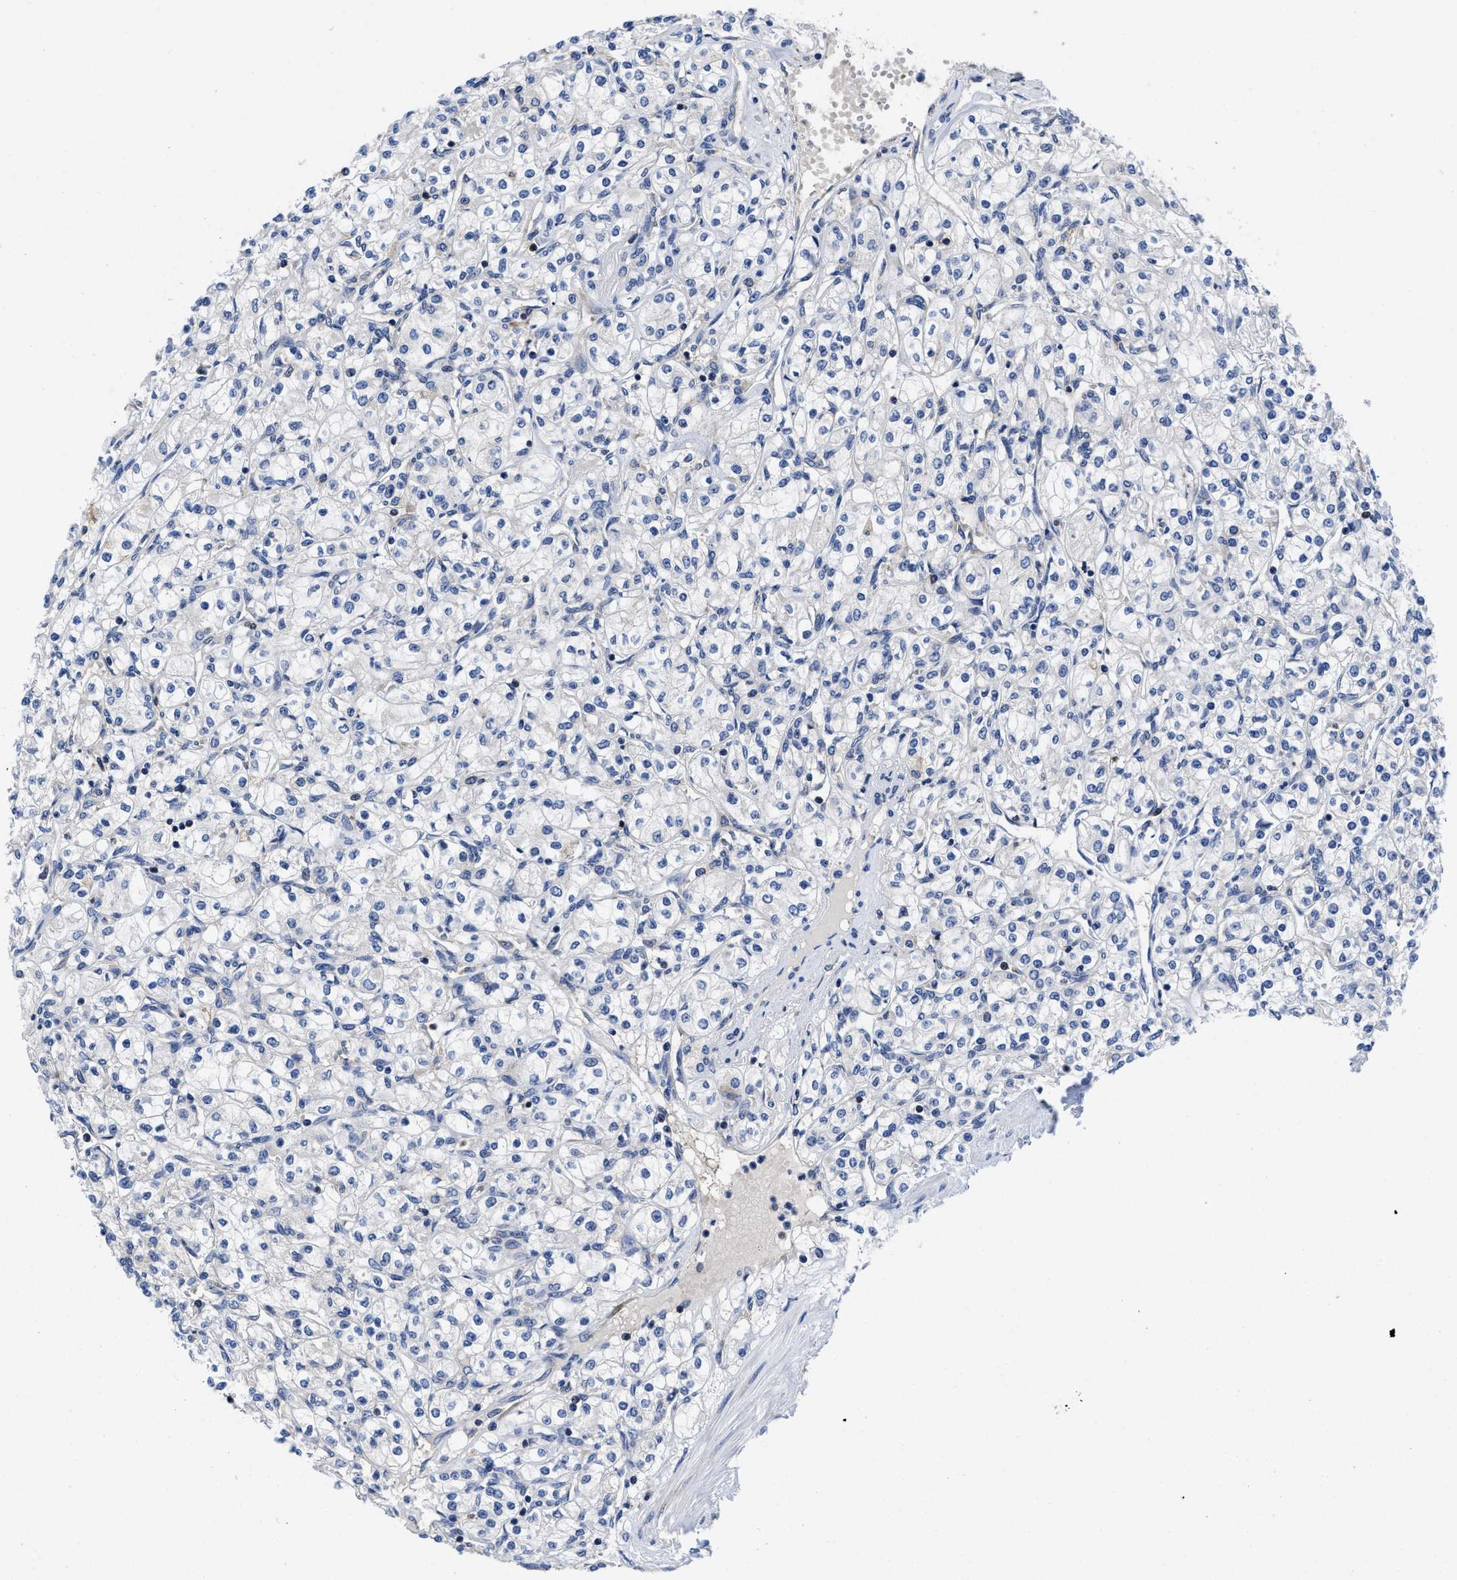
{"staining": {"intensity": "negative", "quantity": "none", "location": "none"}, "tissue": "renal cancer", "cell_type": "Tumor cells", "image_type": "cancer", "snomed": [{"axis": "morphology", "description": "Adenocarcinoma, NOS"}, {"axis": "topography", "description": "Kidney"}], "caption": "An IHC image of renal cancer (adenocarcinoma) is shown. There is no staining in tumor cells of renal cancer (adenocarcinoma).", "gene": "YARS1", "patient": {"sex": "male", "age": 77}}